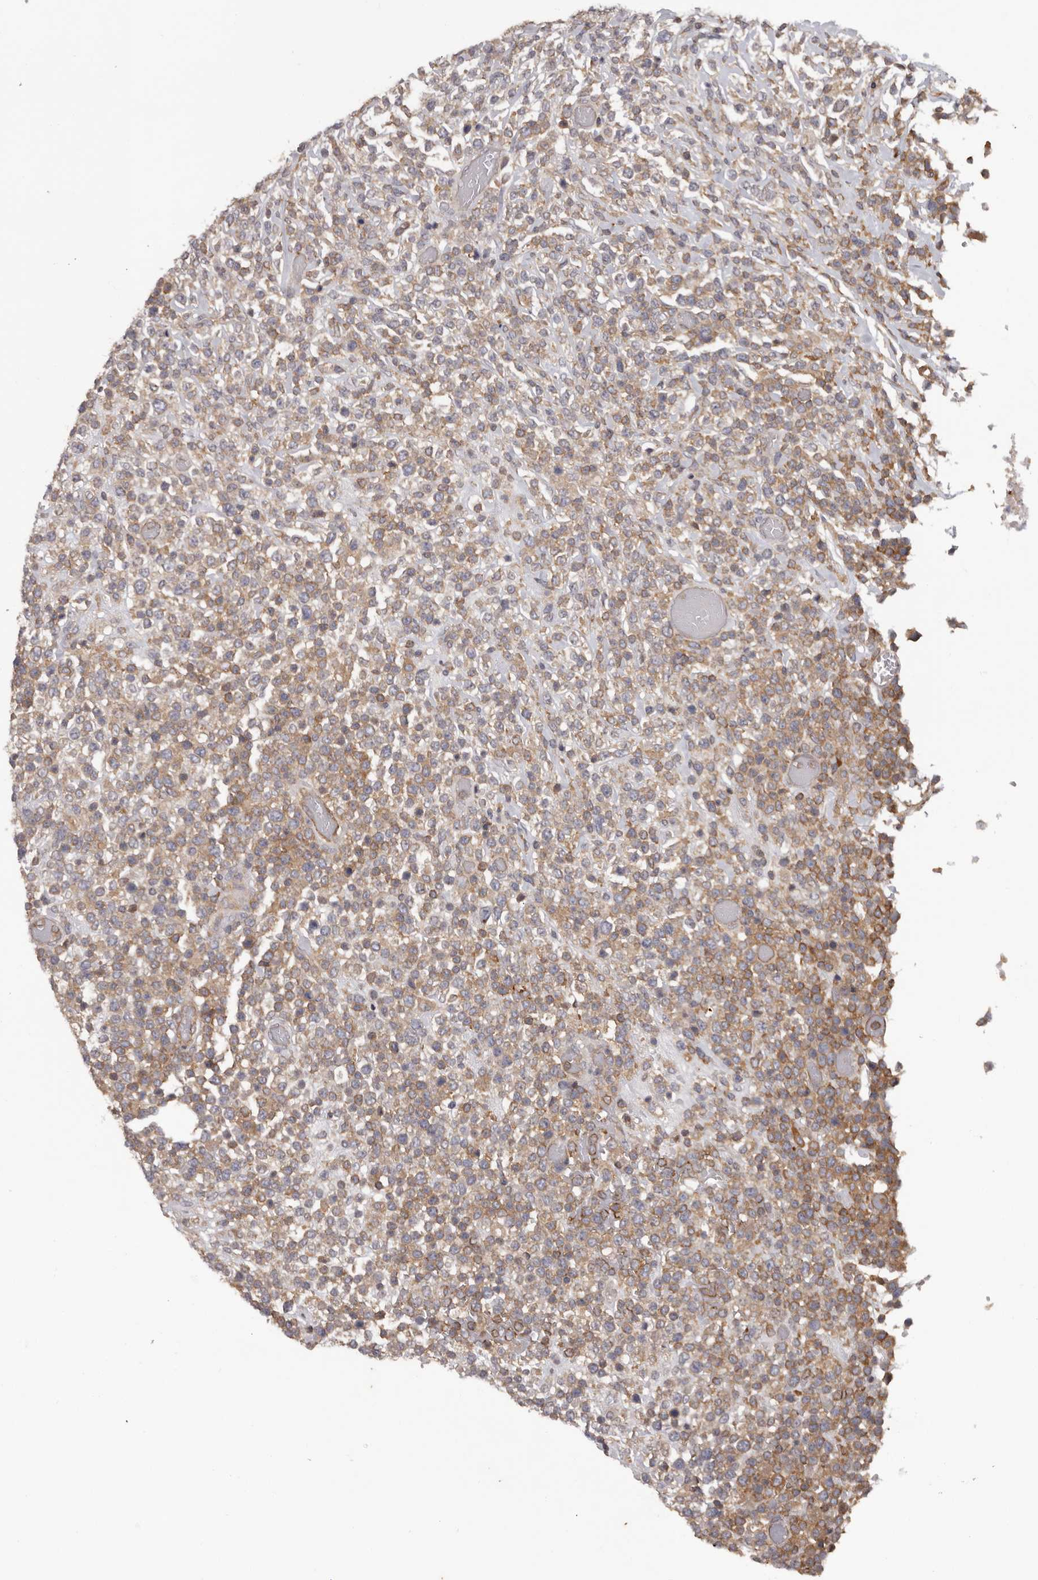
{"staining": {"intensity": "moderate", "quantity": ">75%", "location": "cytoplasmic/membranous"}, "tissue": "lymphoma", "cell_type": "Tumor cells", "image_type": "cancer", "snomed": [{"axis": "morphology", "description": "Malignant lymphoma, non-Hodgkin's type, High grade"}, {"axis": "topography", "description": "Colon"}], "caption": "IHC of lymphoma demonstrates medium levels of moderate cytoplasmic/membranous positivity in approximately >75% of tumor cells.", "gene": "ANKRD44", "patient": {"sex": "female", "age": 53}}